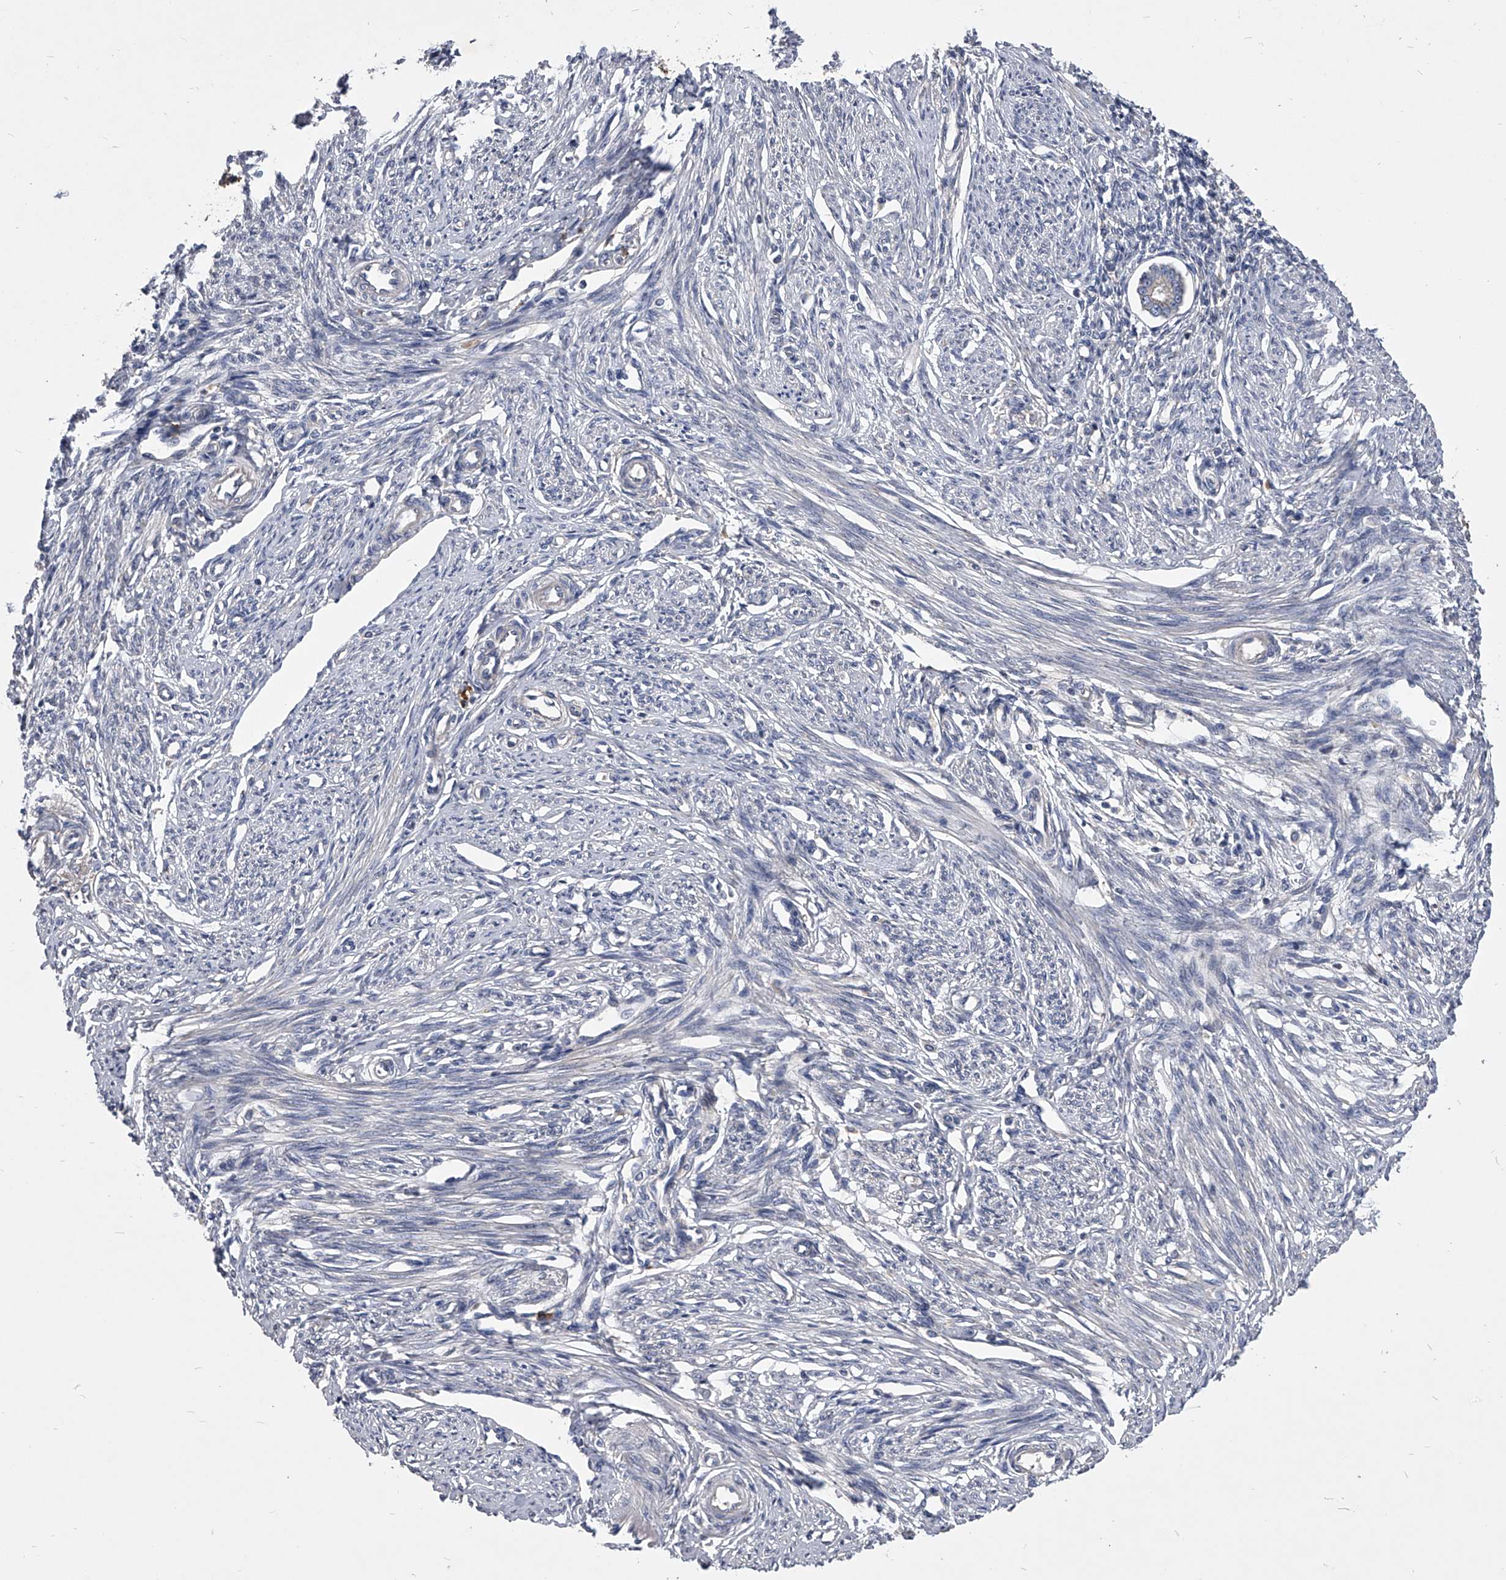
{"staining": {"intensity": "negative", "quantity": "none", "location": "none"}, "tissue": "endometrium", "cell_type": "Cells in endometrial stroma", "image_type": "normal", "snomed": [{"axis": "morphology", "description": "Normal tissue, NOS"}, {"axis": "topography", "description": "Endometrium"}], "caption": "IHC micrograph of benign endometrium stained for a protein (brown), which reveals no positivity in cells in endometrial stroma. Nuclei are stained in blue.", "gene": "CCR4", "patient": {"sex": "female", "age": 56}}